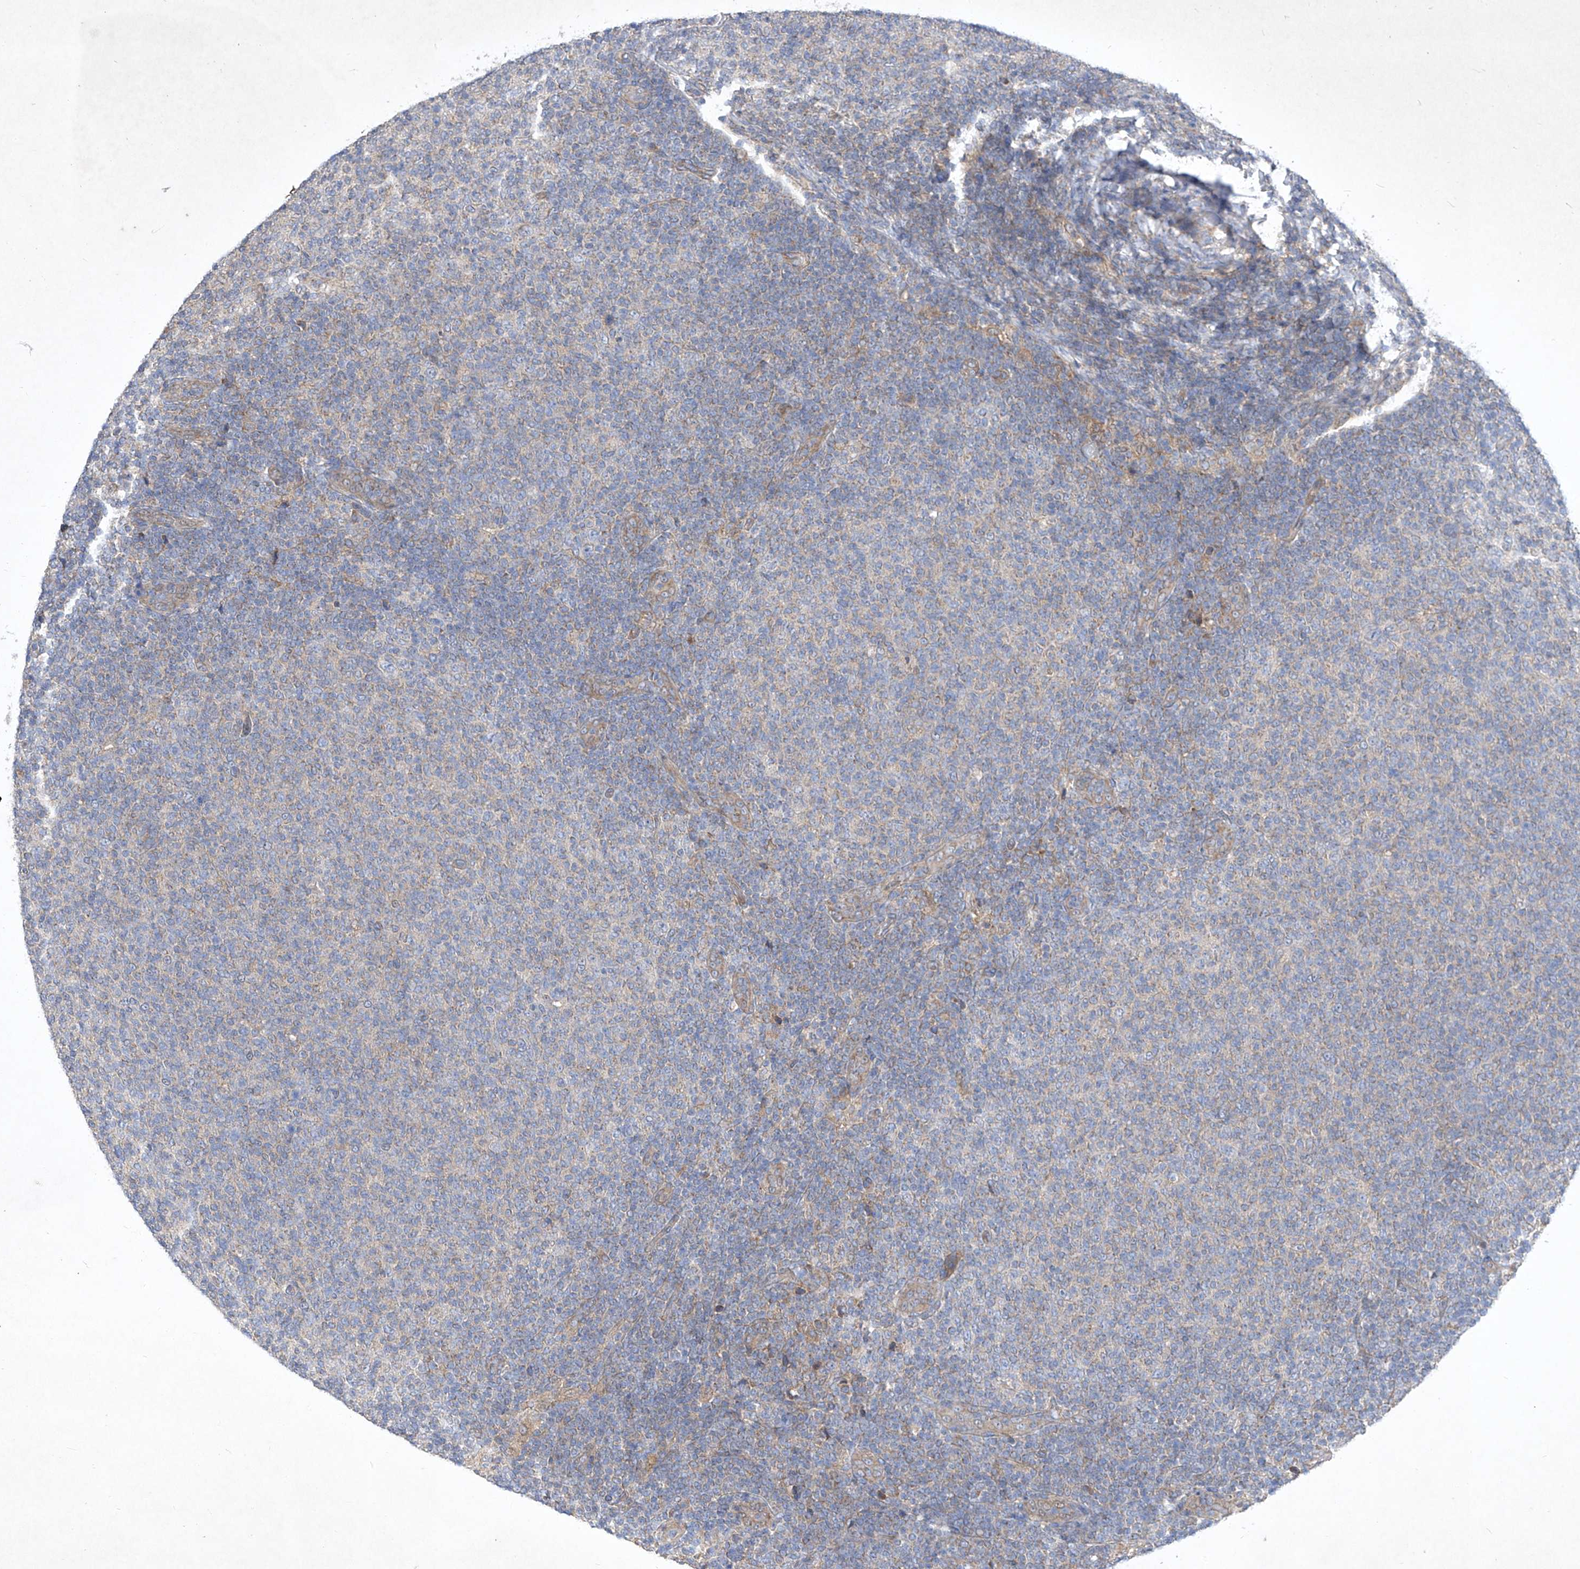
{"staining": {"intensity": "negative", "quantity": "none", "location": "none"}, "tissue": "lymphoma", "cell_type": "Tumor cells", "image_type": "cancer", "snomed": [{"axis": "morphology", "description": "Malignant lymphoma, non-Hodgkin's type, Low grade"}, {"axis": "topography", "description": "Lymph node"}], "caption": "Micrograph shows no significant protein staining in tumor cells of low-grade malignant lymphoma, non-Hodgkin's type.", "gene": "COQ3", "patient": {"sex": "male", "age": 66}}